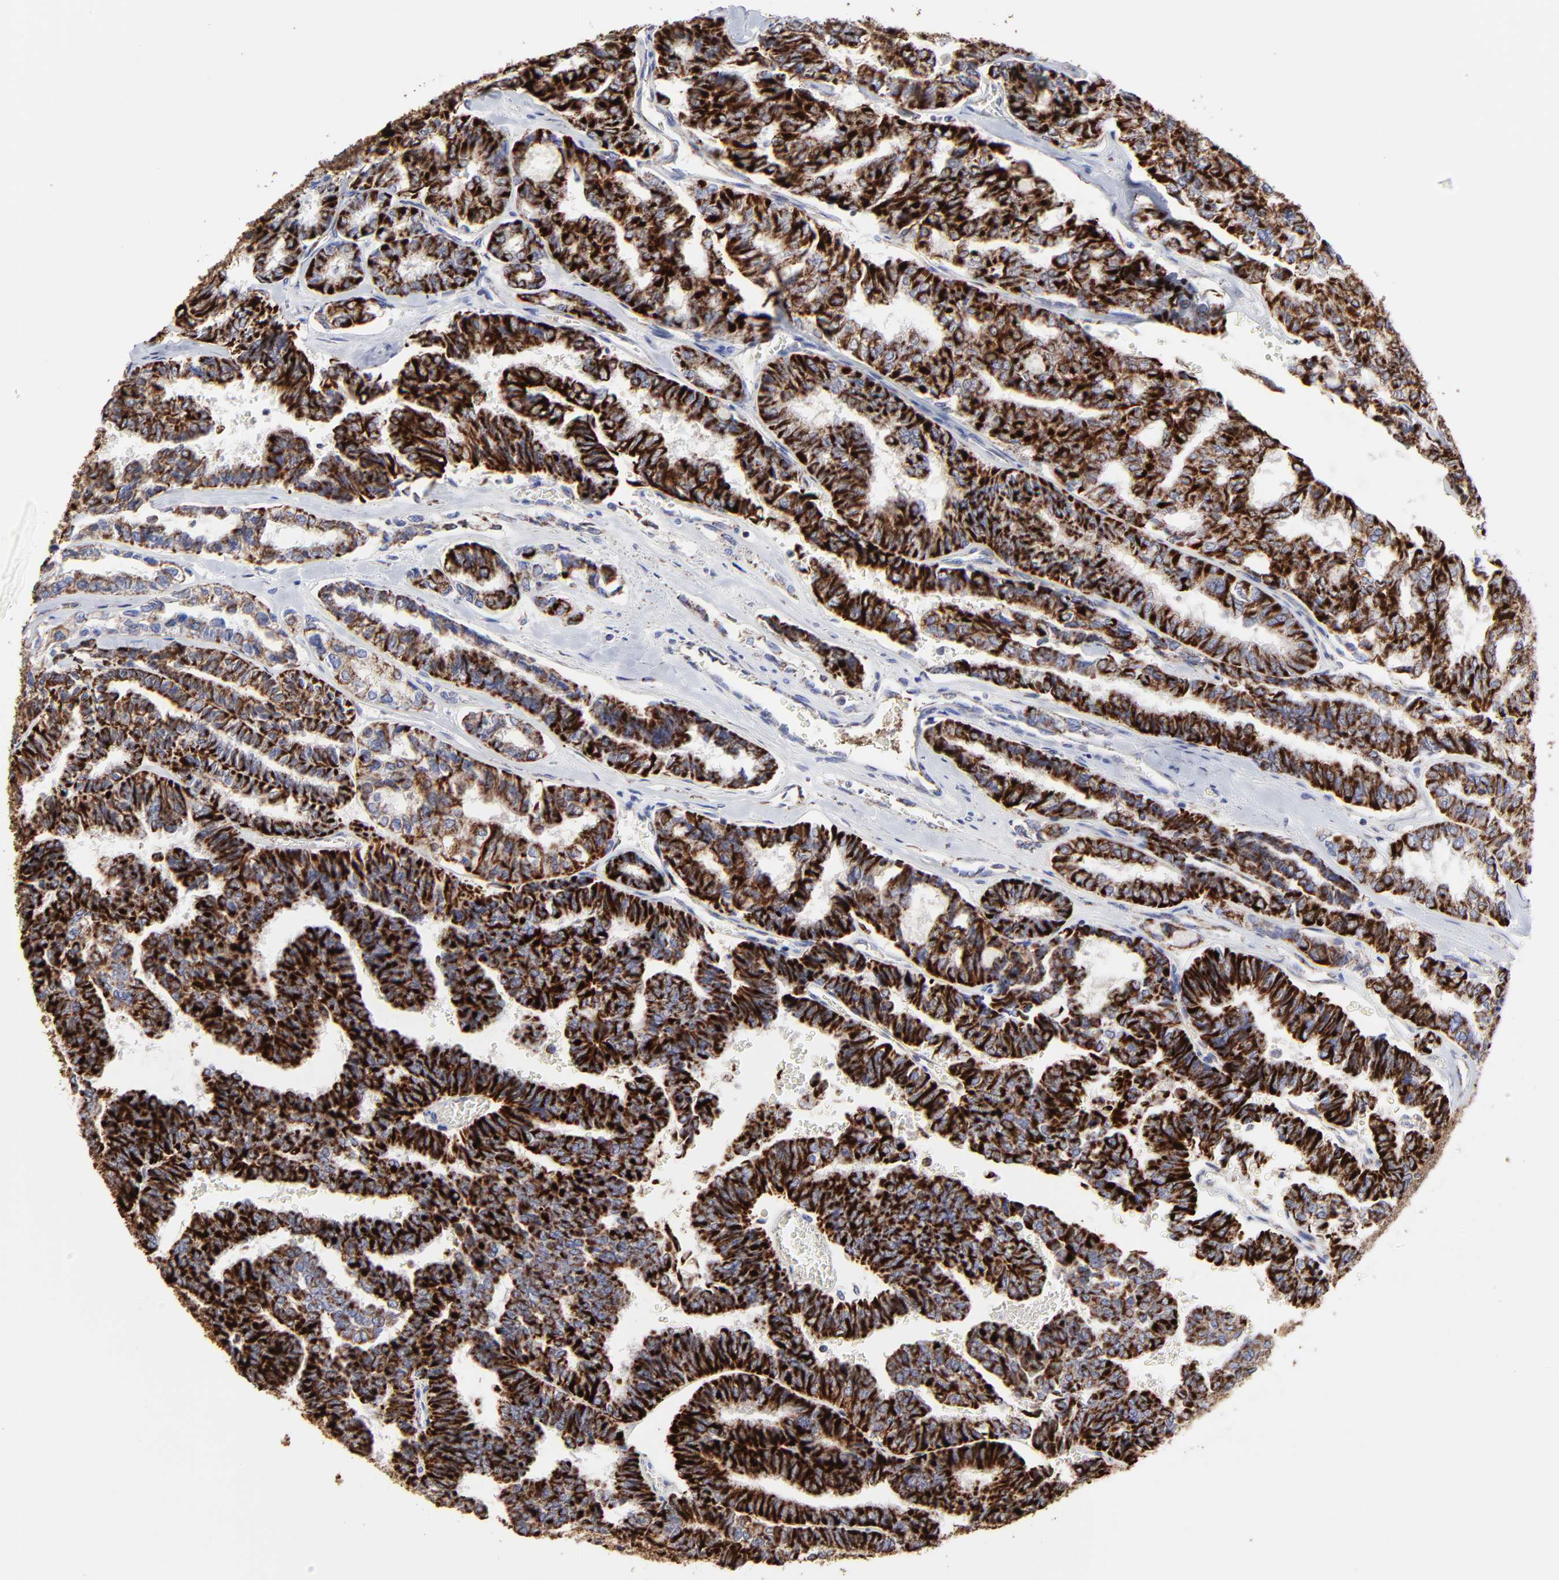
{"staining": {"intensity": "strong", "quantity": ">75%", "location": "cytoplasmic/membranous"}, "tissue": "thyroid cancer", "cell_type": "Tumor cells", "image_type": "cancer", "snomed": [{"axis": "morphology", "description": "Papillary adenocarcinoma, NOS"}, {"axis": "topography", "description": "Thyroid gland"}], "caption": "Strong cytoplasmic/membranous staining is seen in about >75% of tumor cells in thyroid cancer.", "gene": "PINK1", "patient": {"sex": "female", "age": 35}}